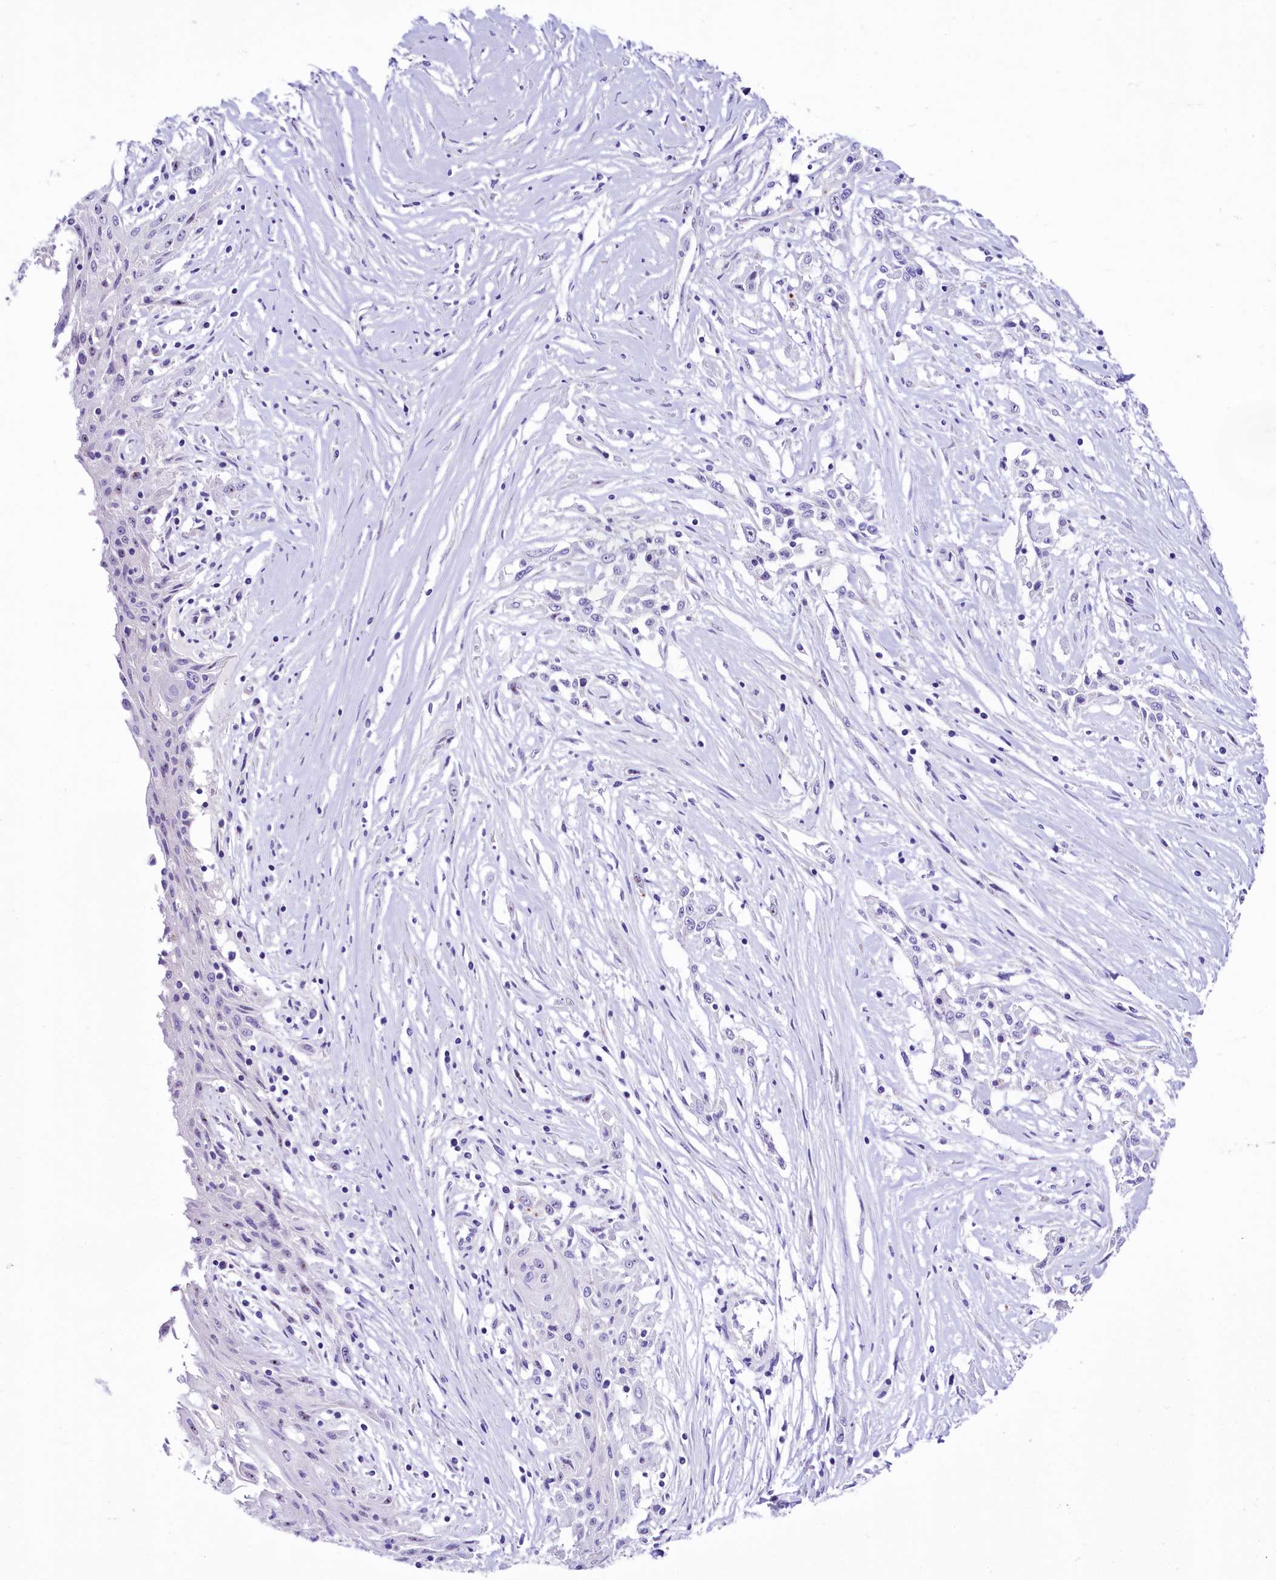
{"staining": {"intensity": "negative", "quantity": "none", "location": "none"}, "tissue": "skin cancer", "cell_type": "Tumor cells", "image_type": "cancer", "snomed": [{"axis": "morphology", "description": "Squamous cell carcinoma, NOS"}, {"axis": "morphology", "description": "Squamous cell carcinoma, metastatic, NOS"}, {"axis": "topography", "description": "Skin"}, {"axis": "topography", "description": "Lymph node"}], "caption": "Tumor cells are negative for brown protein staining in skin cancer.", "gene": "SH3TC2", "patient": {"sex": "male", "age": 75}}